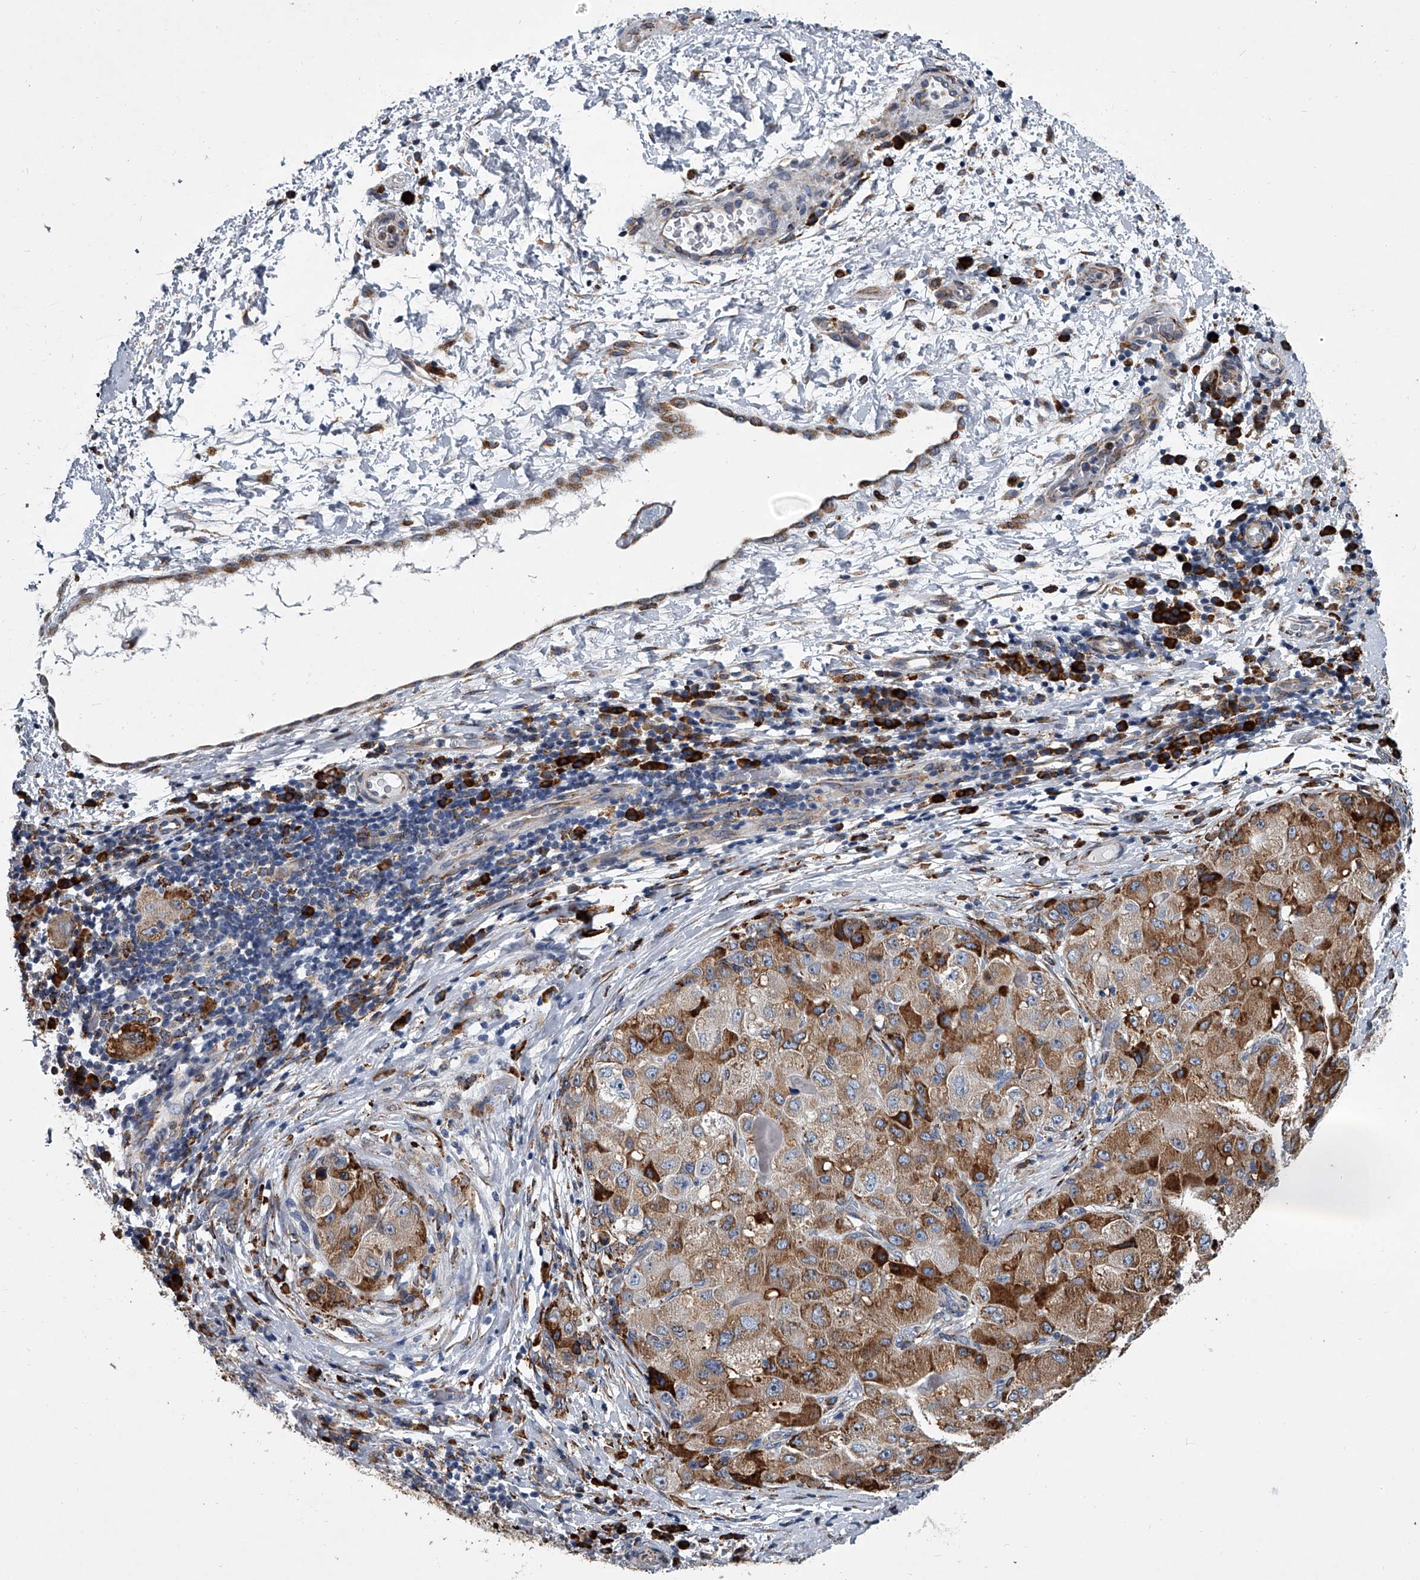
{"staining": {"intensity": "moderate", "quantity": ">75%", "location": "cytoplasmic/membranous"}, "tissue": "liver cancer", "cell_type": "Tumor cells", "image_type": "cancer", "snomed": [{"axis": "morphology", "description": "Carcinoma, Hepatocellular, NOS"}, {"axis": "topography", "description": "Liver"}], "caption": "Immunohistochemistry (IHC) (DAB) staining of liver hepatocellular carcinoma shows moderate cytoplasmic/membranous protein expression in approximately >75% of tumor cells. Immunohistochemistry (IHC) stains the protein in brown and the nuclei are stained blue.", "gene": "TMEM63C", "patient": {"sex": "male", "age": 80}}